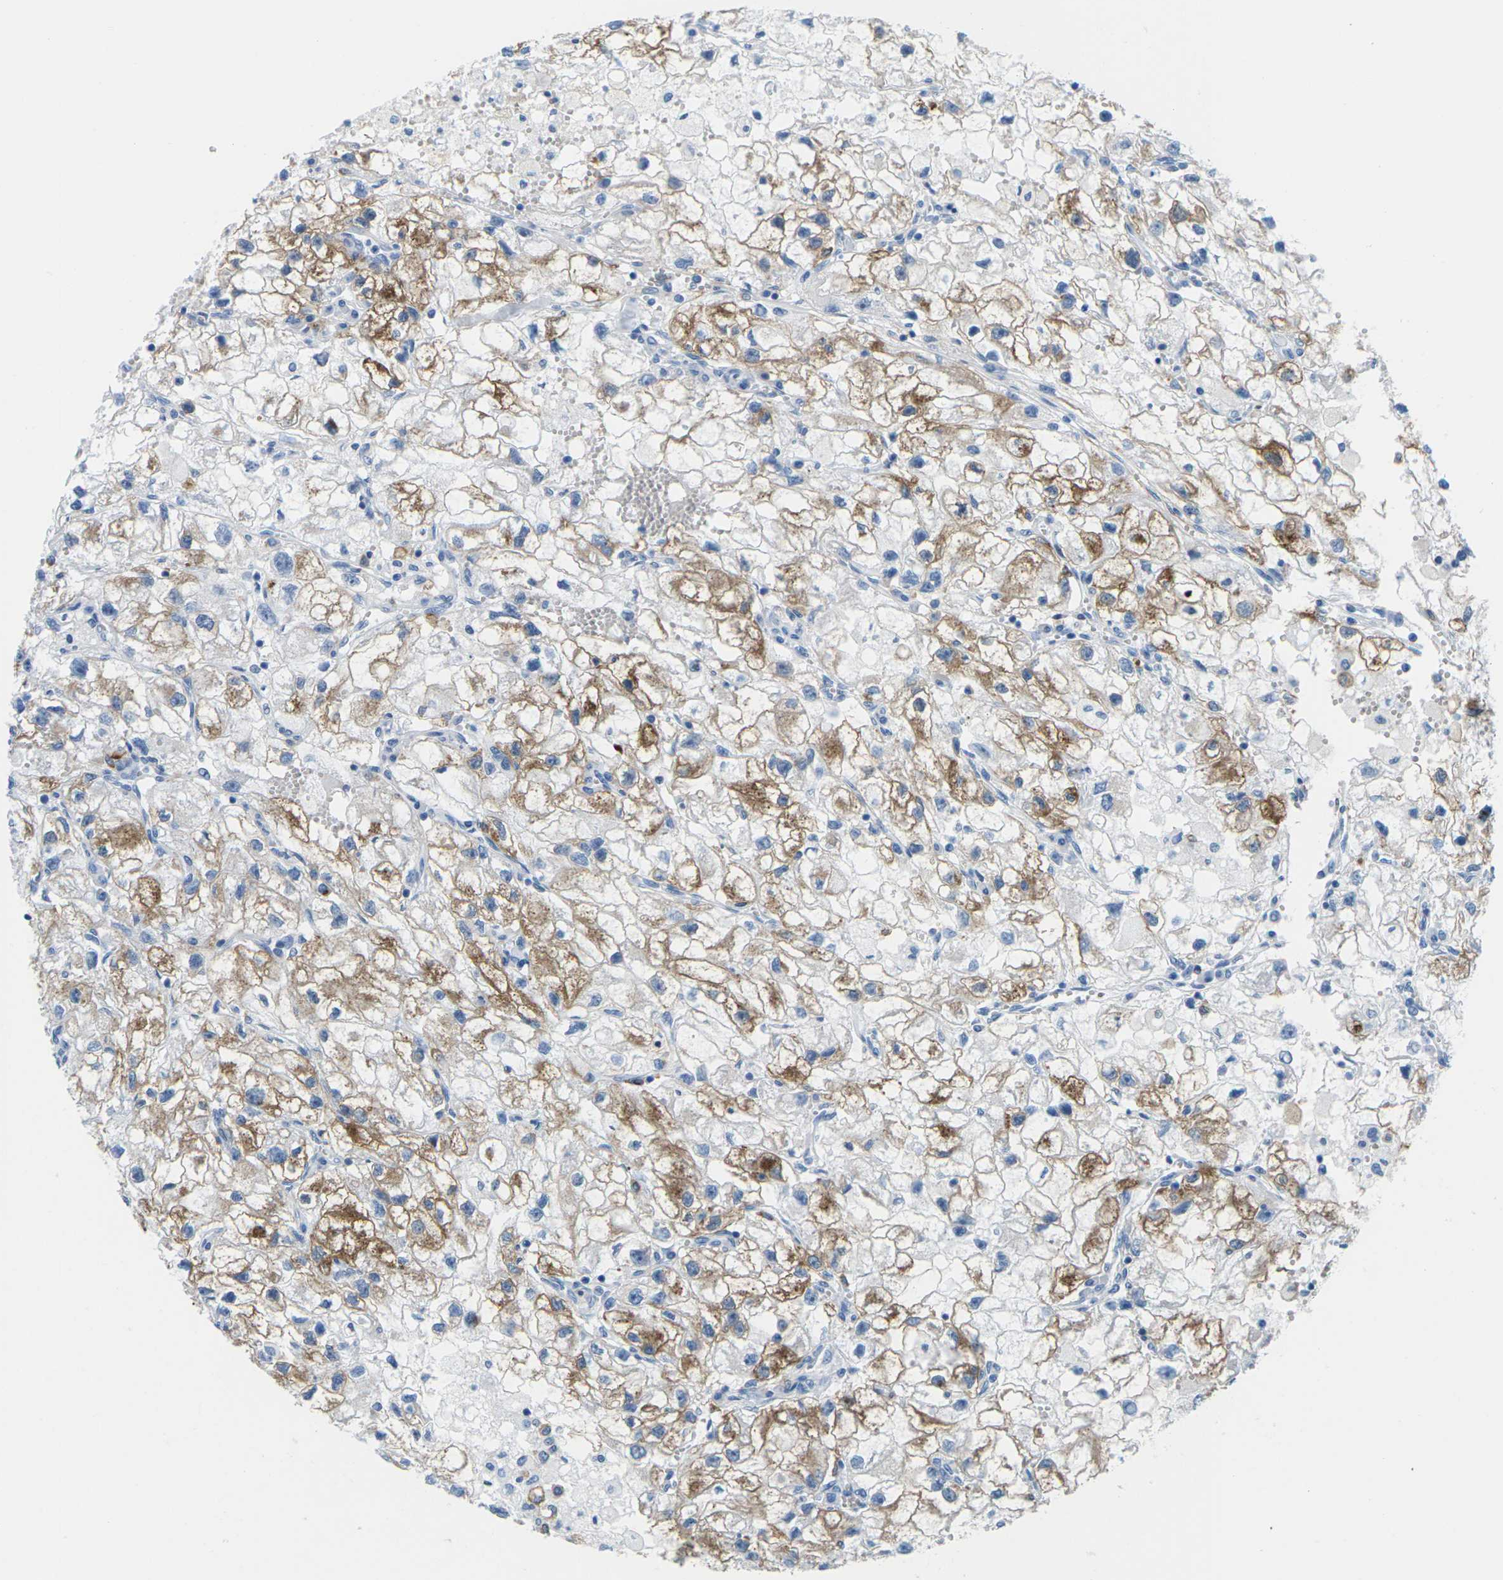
{"staining": {"intensity": "moderate", "quantity": "25%-75%", "location": "cytoplasmic/membranous"}, "tissue": "renal cancer", "cell_type": "Tumor cells", "image_type": "cancer", "snomed": [{"axis": "morphology", "description": "Adenocarcinoma, NOS"}, {"axis": "topography", "description": "Kidney"}], "caption": "A micrograph of adenocarcinoma (renal) stained for a protein exhibits moderate cytoplasmic/membranous brown staining in tumor cells.", "gene": "SYNGR2", "patient": {"sex": "female", "age": 70}}